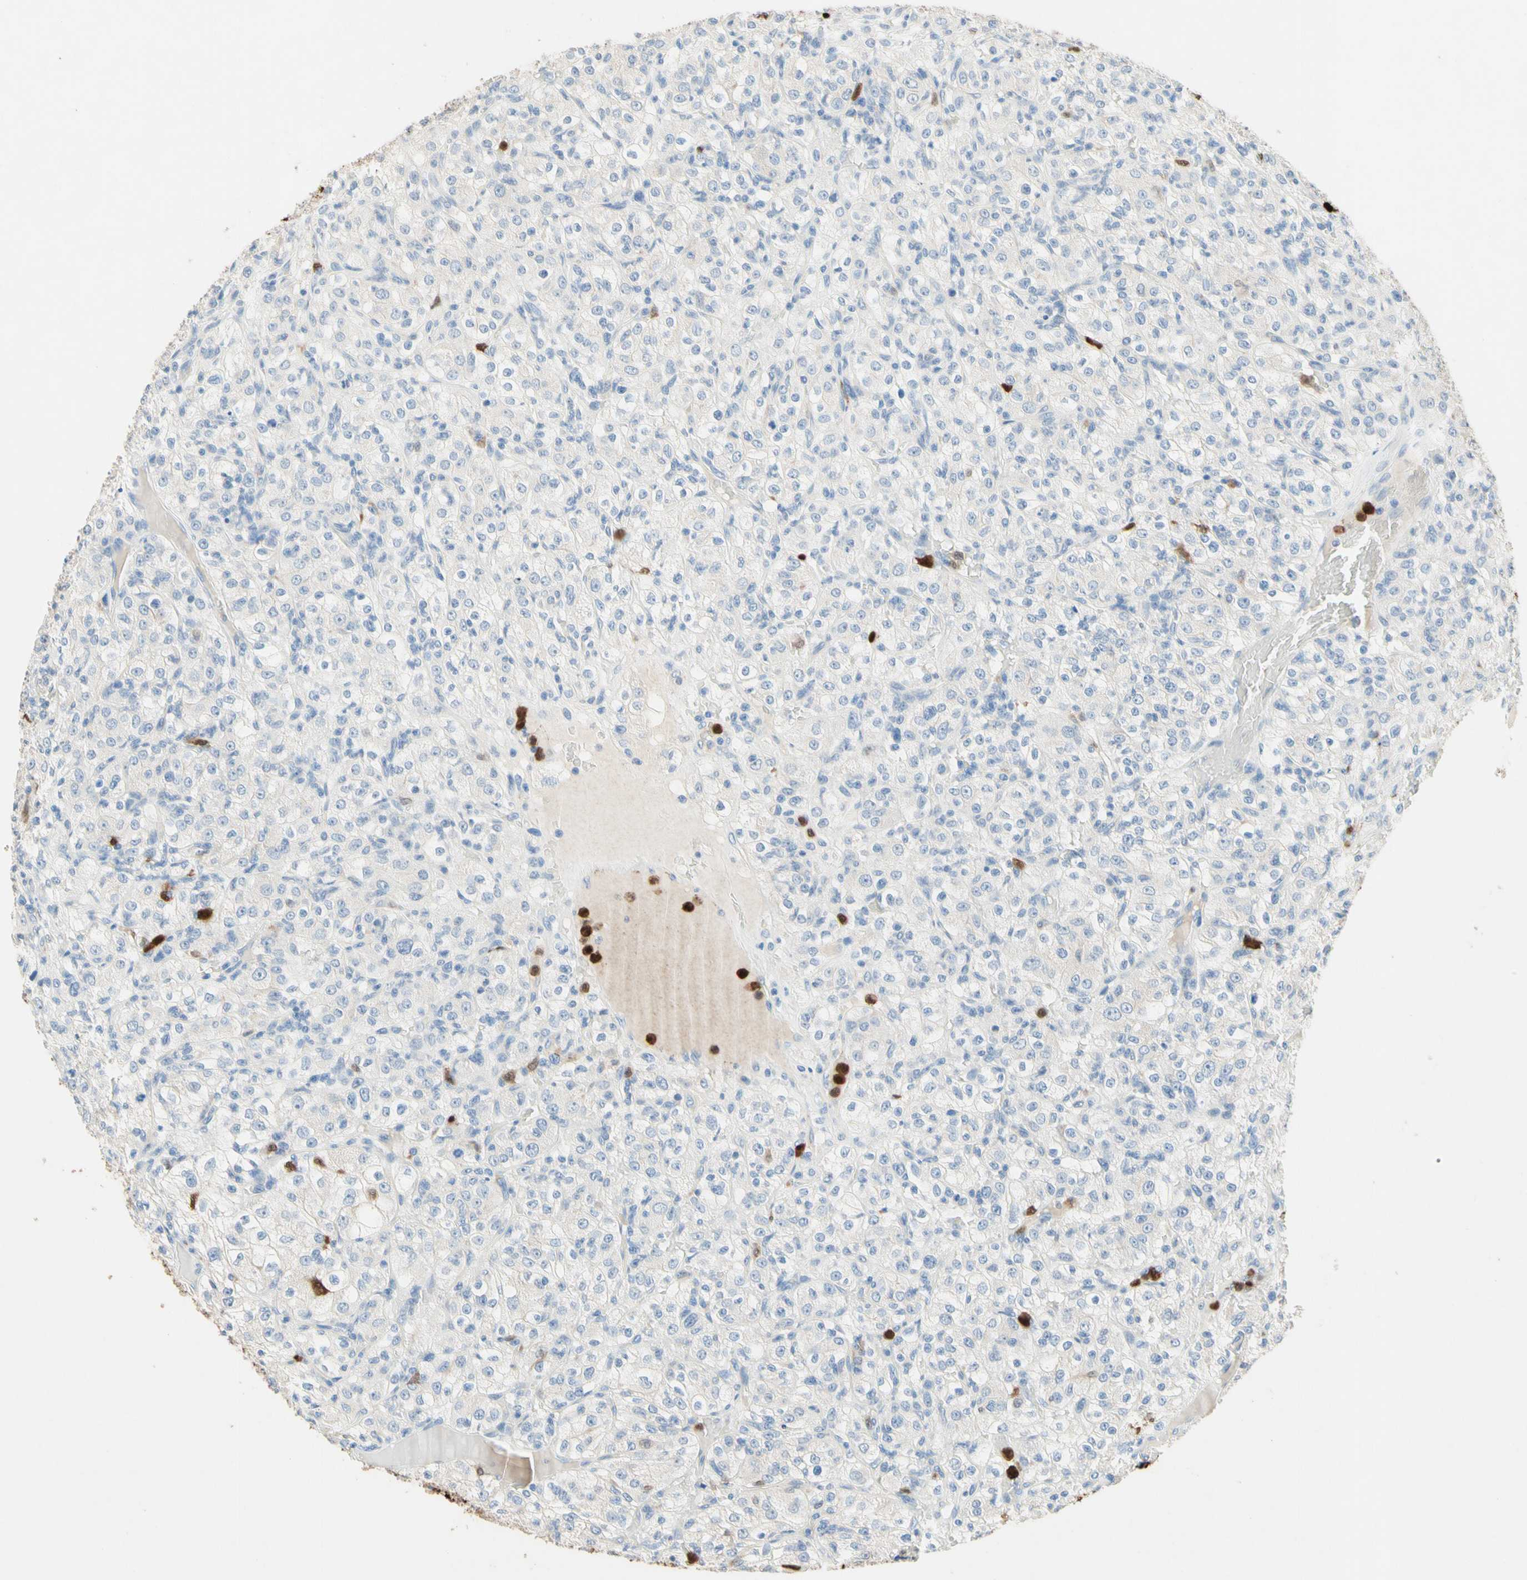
{"staining": {"intensity": "negative", "quantity": "none", "location": "none"}, "tissue": "renal cancer", "cell_type": "Tumor cells", "image_type": "cancer", "snomed": [{"axis": "morphology", "description": "Normal tissue, NOS"}, {"axis": "morphology", "description": "Adenocarcinoma, NOS"}, {"axis": "topography", "description": "Kidney"}], "caption": "A high-resolution micrograph shows IHC staining of renal adenocarcinoma, which exhibits no significant staining in tumor cells.", "gene": "NFKBIZ", "patient": {"sex": "female", "age": 72}}